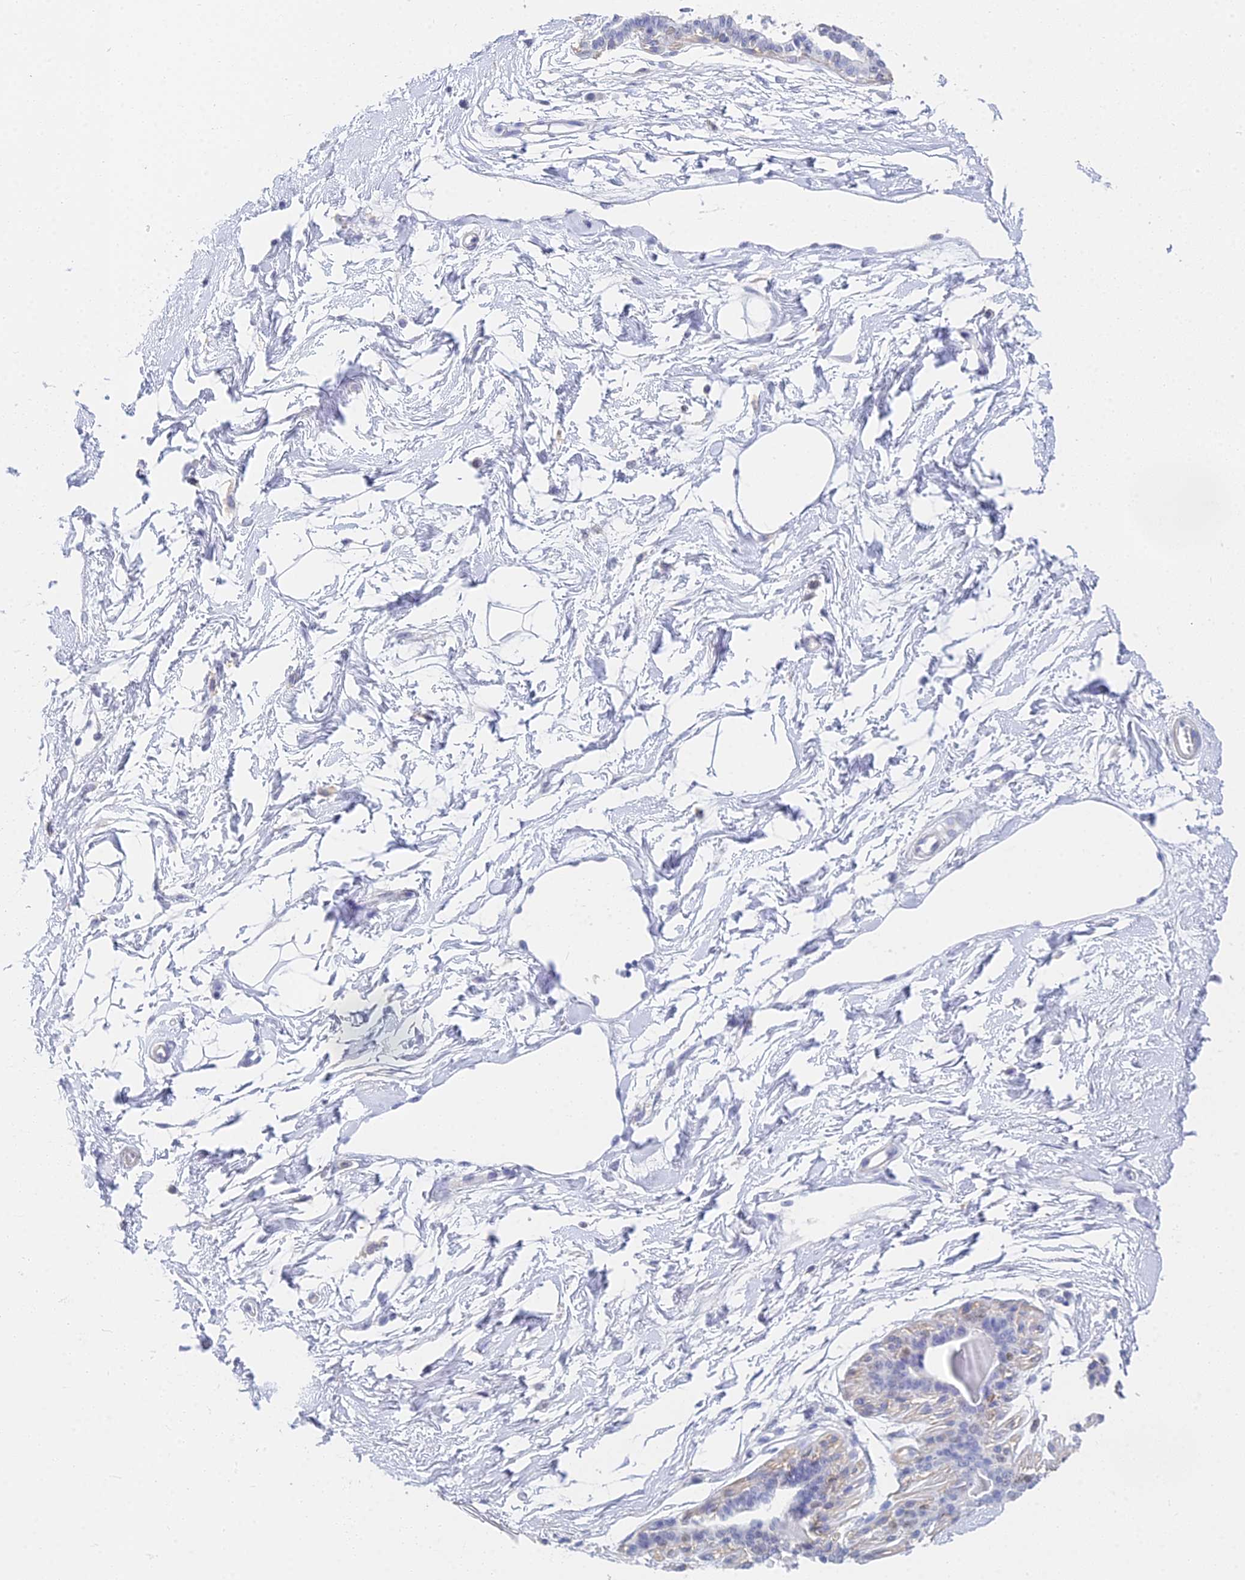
{"staining": {"intensity": "negative", "quantity": "none", "location": "none"}, "tissue": "breast", "cell_type": "Adipocytes", "image_type": "normal", "snomed": [{"axis": "morphology", "description": "Normal tissue, NOS"}, {"axis": "topography", "description": "Breast"}], "caption": "Histopathology image shows no protein staining in adipocytes of benign breast. Brightfield microscopy of immunohistochemistry (IHC) stained with DAB (3,3'-diaminobenzidine) (brown) and hematoxylin (blue), captured at high magnification.", "gene": "MCM2", "patient": {"sex": "female", "age": 45}}